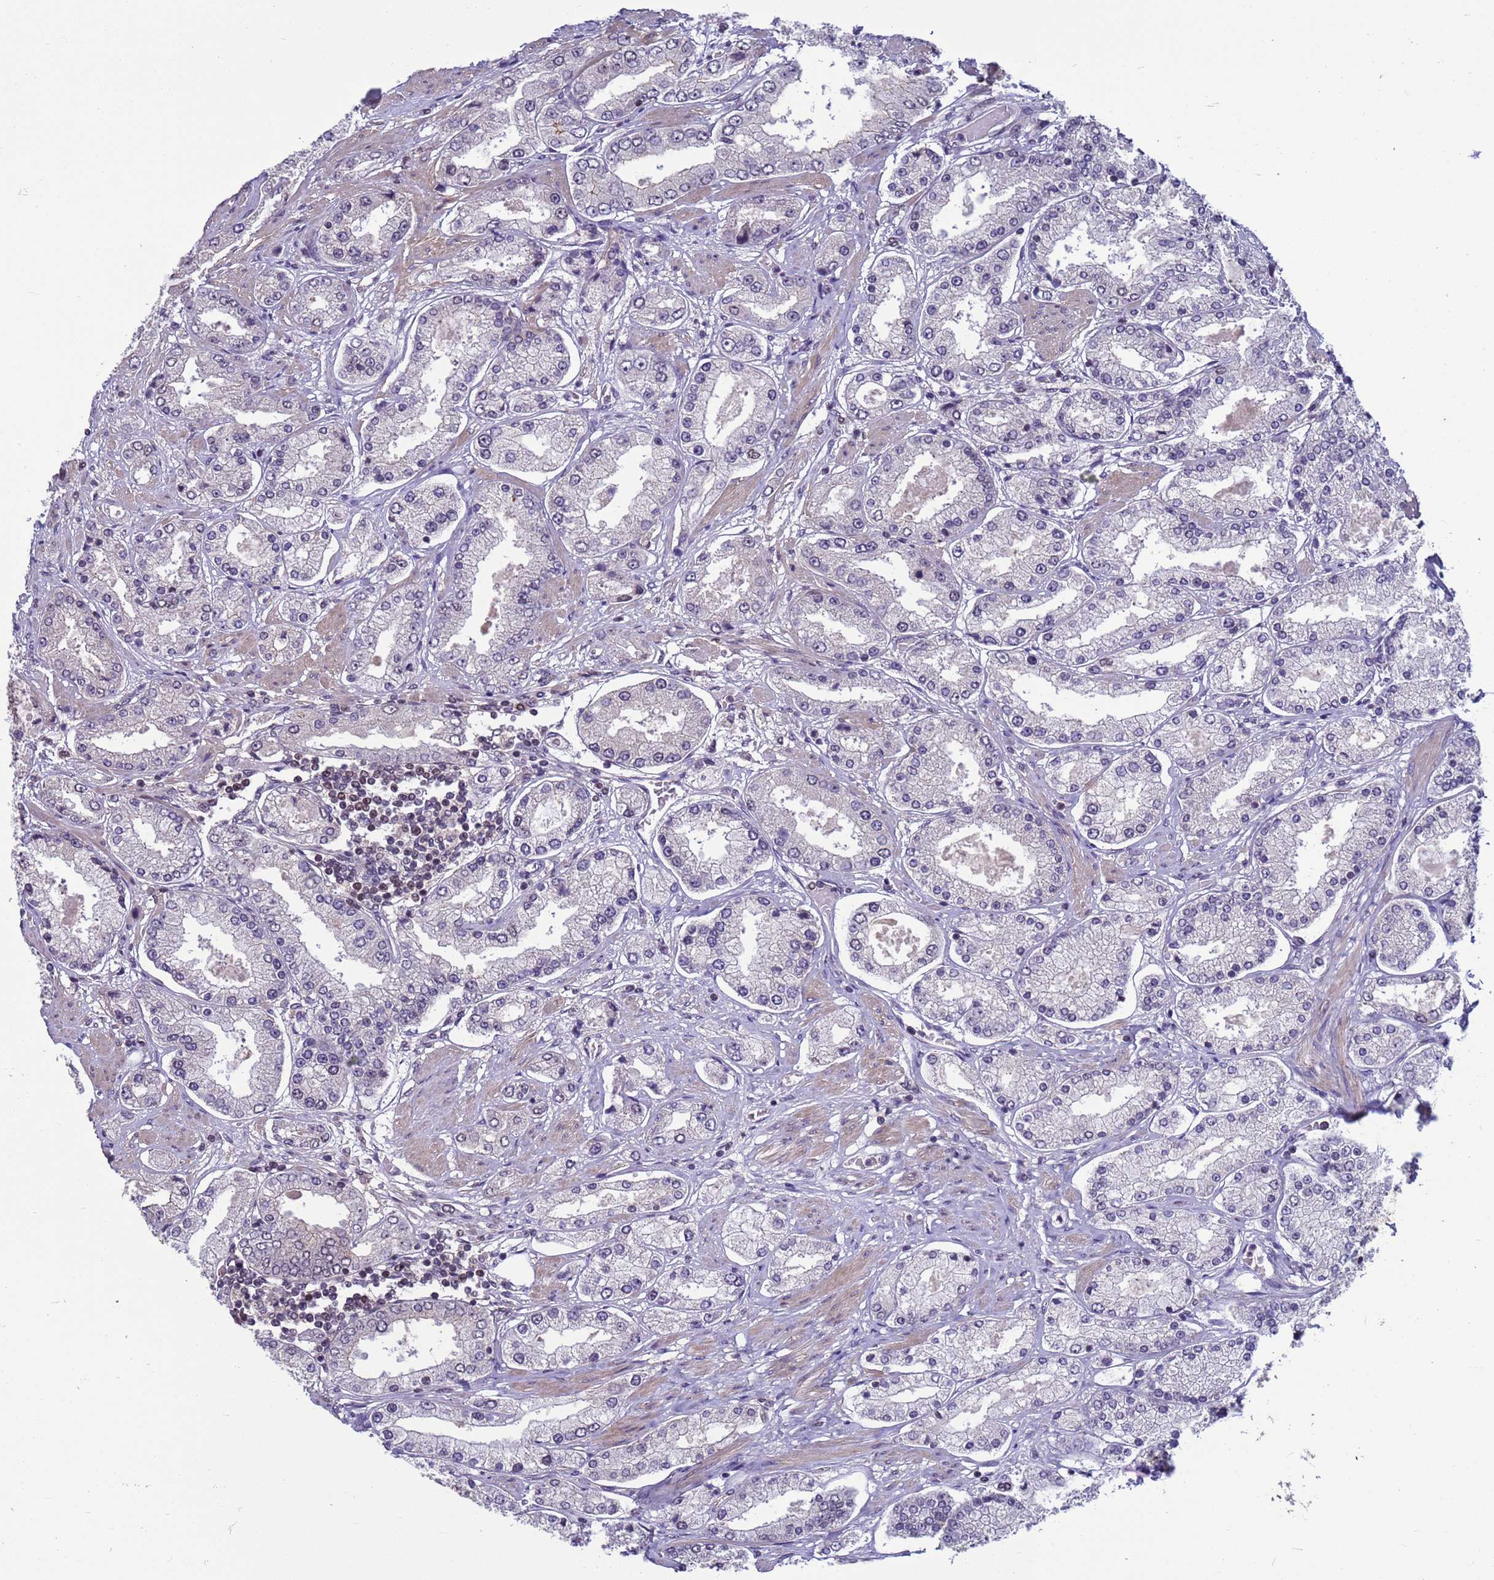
{"staining": {"intensity": "negative", "quantity": "none", "location": "none"}, "tissue": "prostate cancer", "cell_type": "Tumor cells", "image_type": "cancer", "snomed": [{"axis": "morphology", "description": "Adenocarcinoma, High grade"}, {"axis": "topography", "description": "Prostate"}], "caption": "IHC histopathology image of human adenocarcinoma (high-grade) (prostate) stained for a protein (brown), which displays no expression in tumor cells.", "gene": "NSL1", "patient": {"sex": "male", "age": 69}}